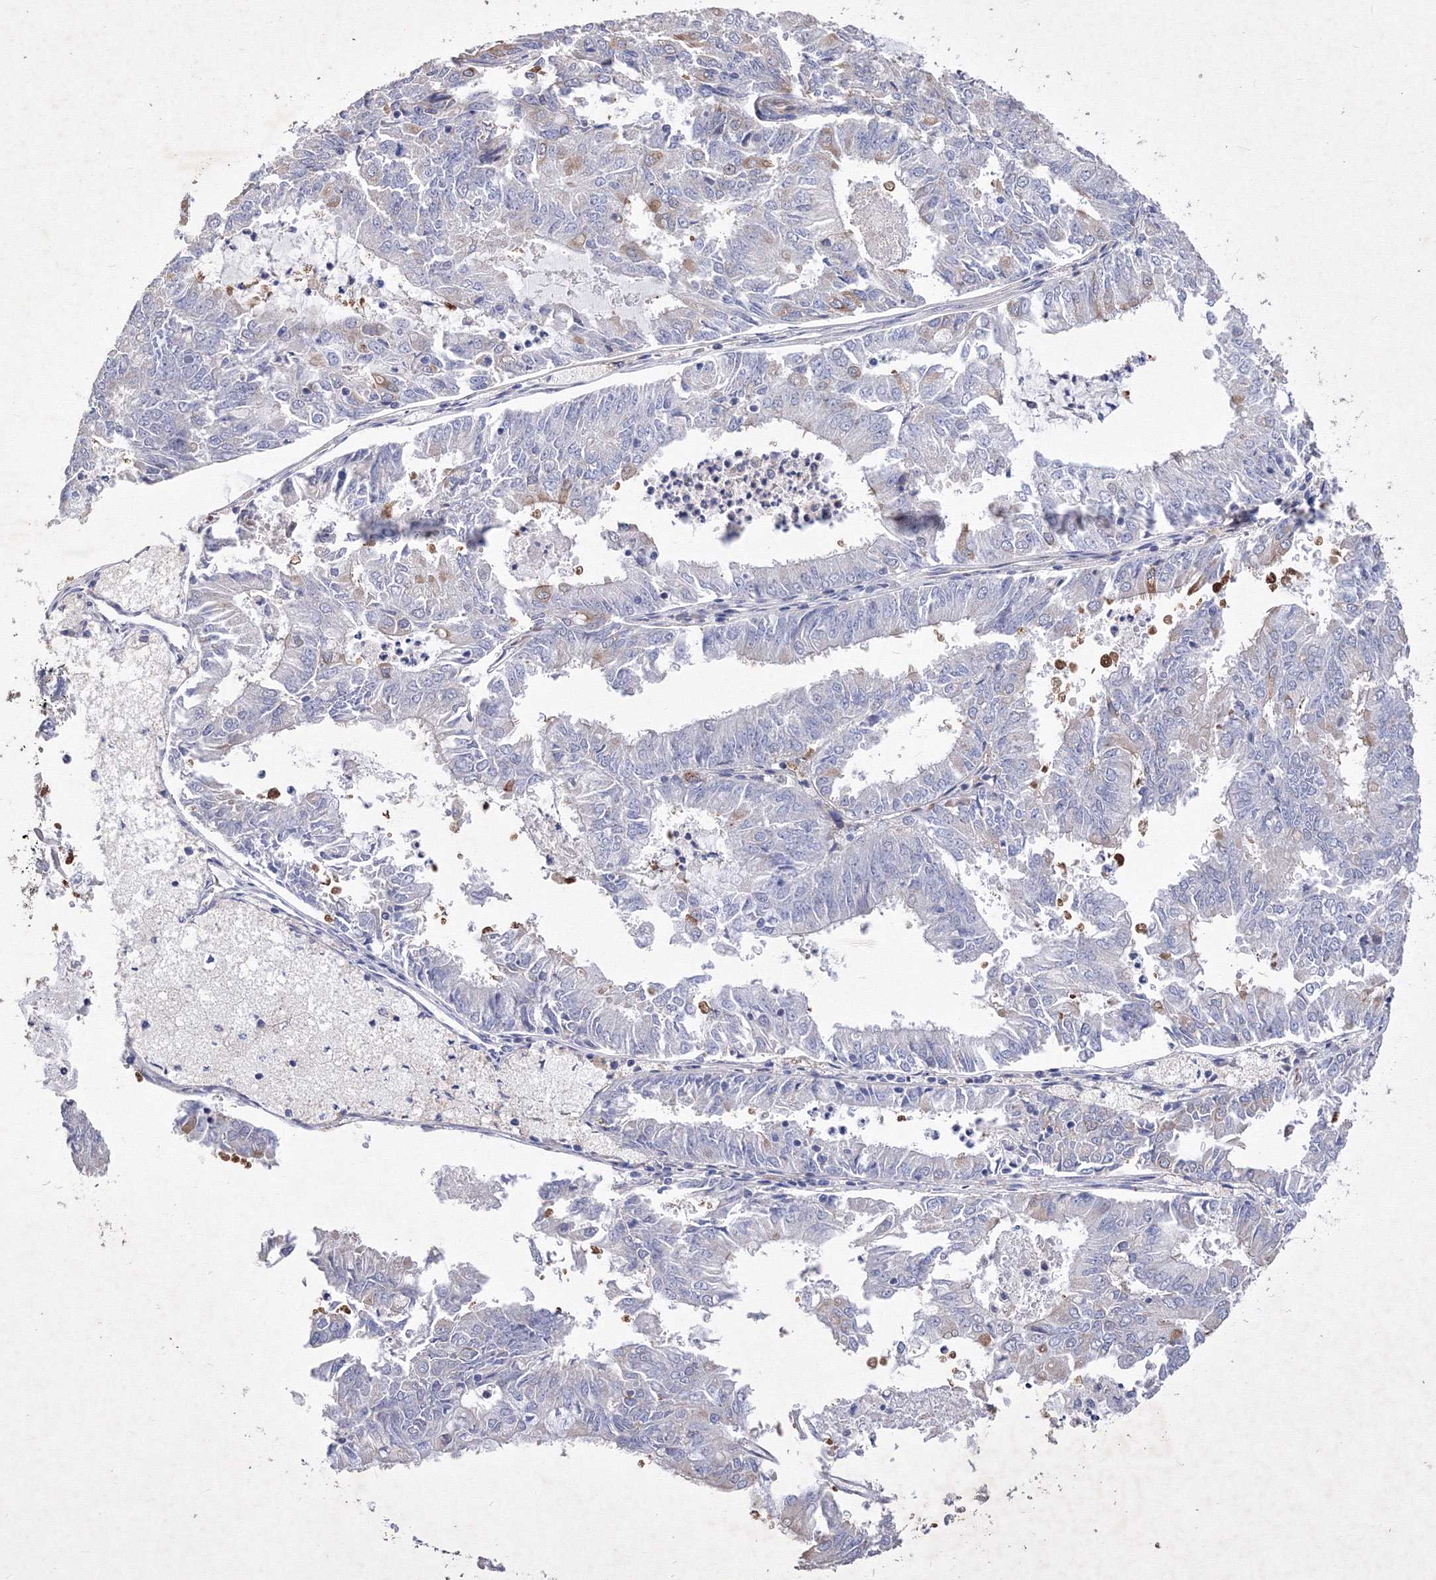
{"staining": {"intensity": "negative", "quantity": "none", "location": "none"}, "tissue": "endometrial cancer", "cell_type": "Tumor cells", "image_type": "cancer", "snomed": [{"axis": "morphology", "description": "Adenocarcinoma, NOS"}, {"axis": "topography", "description": "Endometrium"}], "caption": "Immunohistochemistry (IHC) image of neoplastic tissue: human endometrial cancer stained with DAB (3,3'-diaminobenzidine) displays no significant protein expression in tumor cells. (DAB (3,3'-diaminobenzidine) IHC with hematoxylin counter stain).", "gene": "SNX18", "patient": {"sex": "female", "age": 57}}